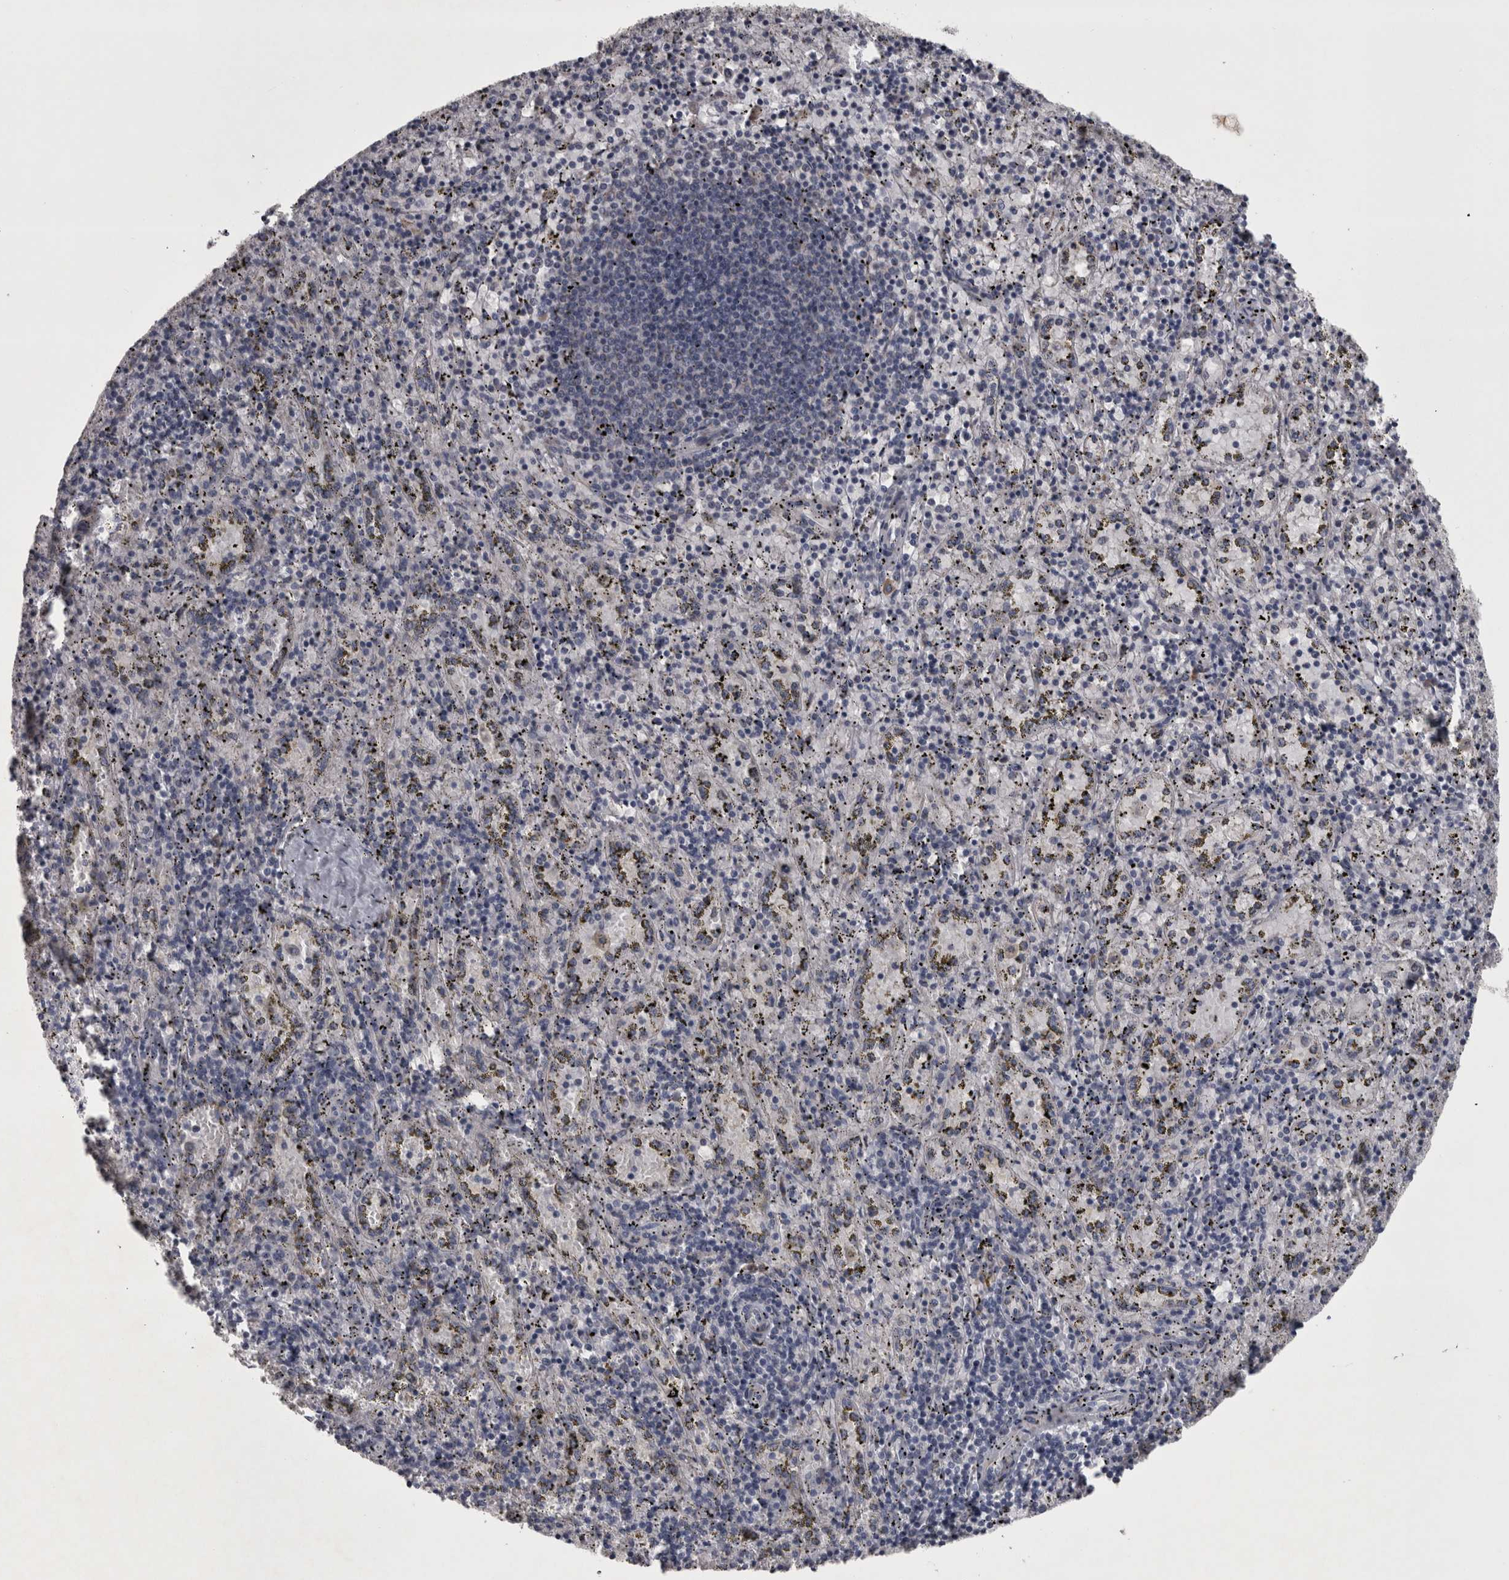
{"staining": {"intensity": "negative", "quantity": "none", "location": "none"}, "tissue": "spleen", "cell_type": "Cells in red pulp", "image_type": "normal", "snomed": [{"axis": "morphology", "description": "Normal tissue, NOS"}, {"axis": "topography", "description": "Spleen"}], "caption": "Immunohistochemical staining of unremarkable spleen exhibits no significant expression in cells in red pulp.", "gene": "DBT", "patient": {"sex": "male", "age": 11}}